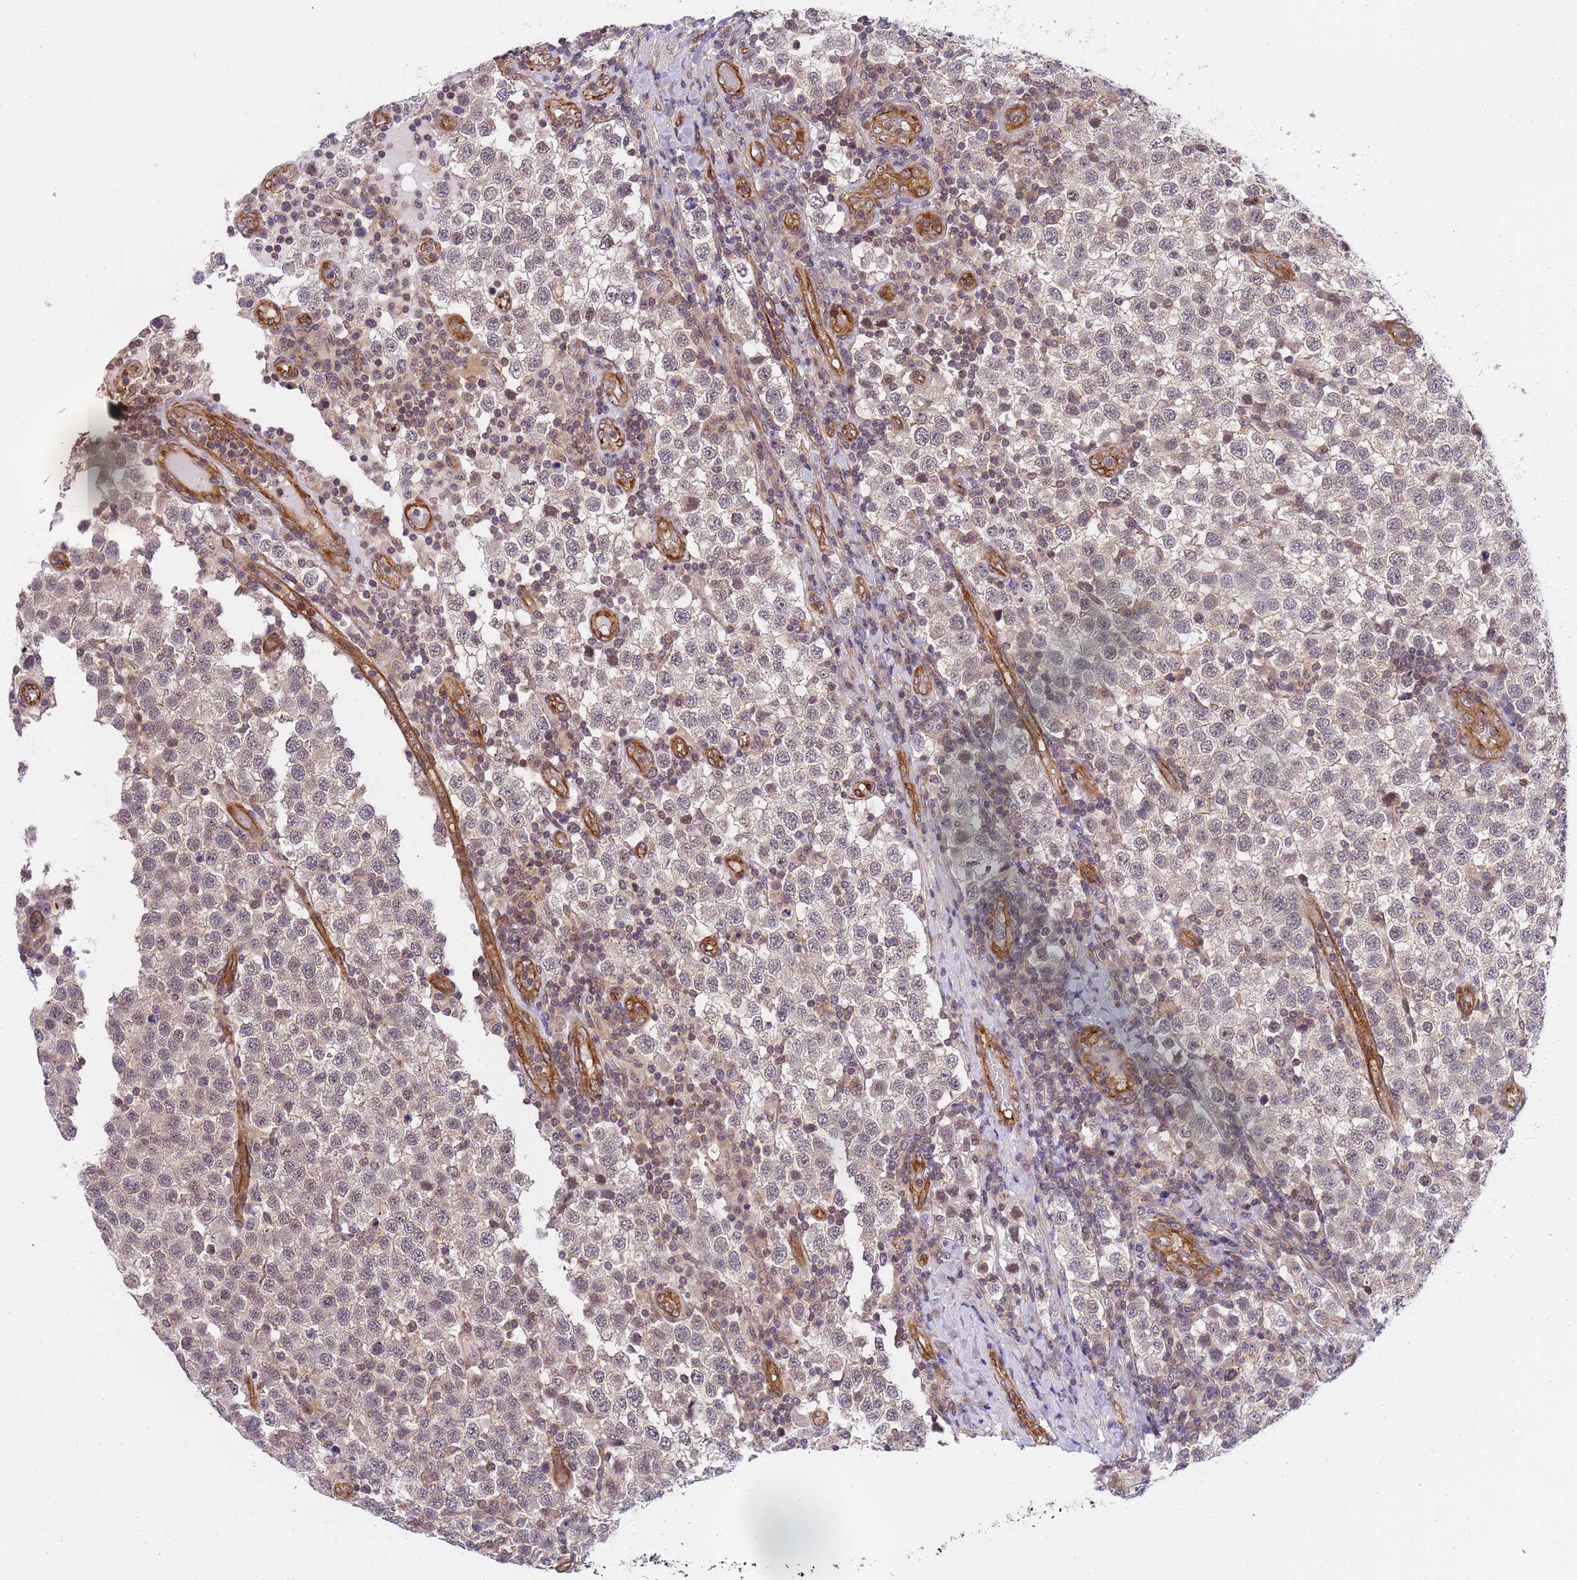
{"staining": {"intensity": "weak", "quantity": "<25%", "location": "nuclear"}, "tissue": "testis cancer", "cell_type": "Tumor cells", "image_type": "cancer", "snomed": [{"axis": "morphology", "description": "Seminoma, NOS"}, {"axis": "topography", "description": "Testis"}], "caption": "Immunohistochemistry photomicrograph of neoplastic tissue: human testis seminoma stained with DAB demonstrates no significant protein positivity in tumor cells.", "gene": "EMC2", "patient": {"sex": "male", "age": 34}}